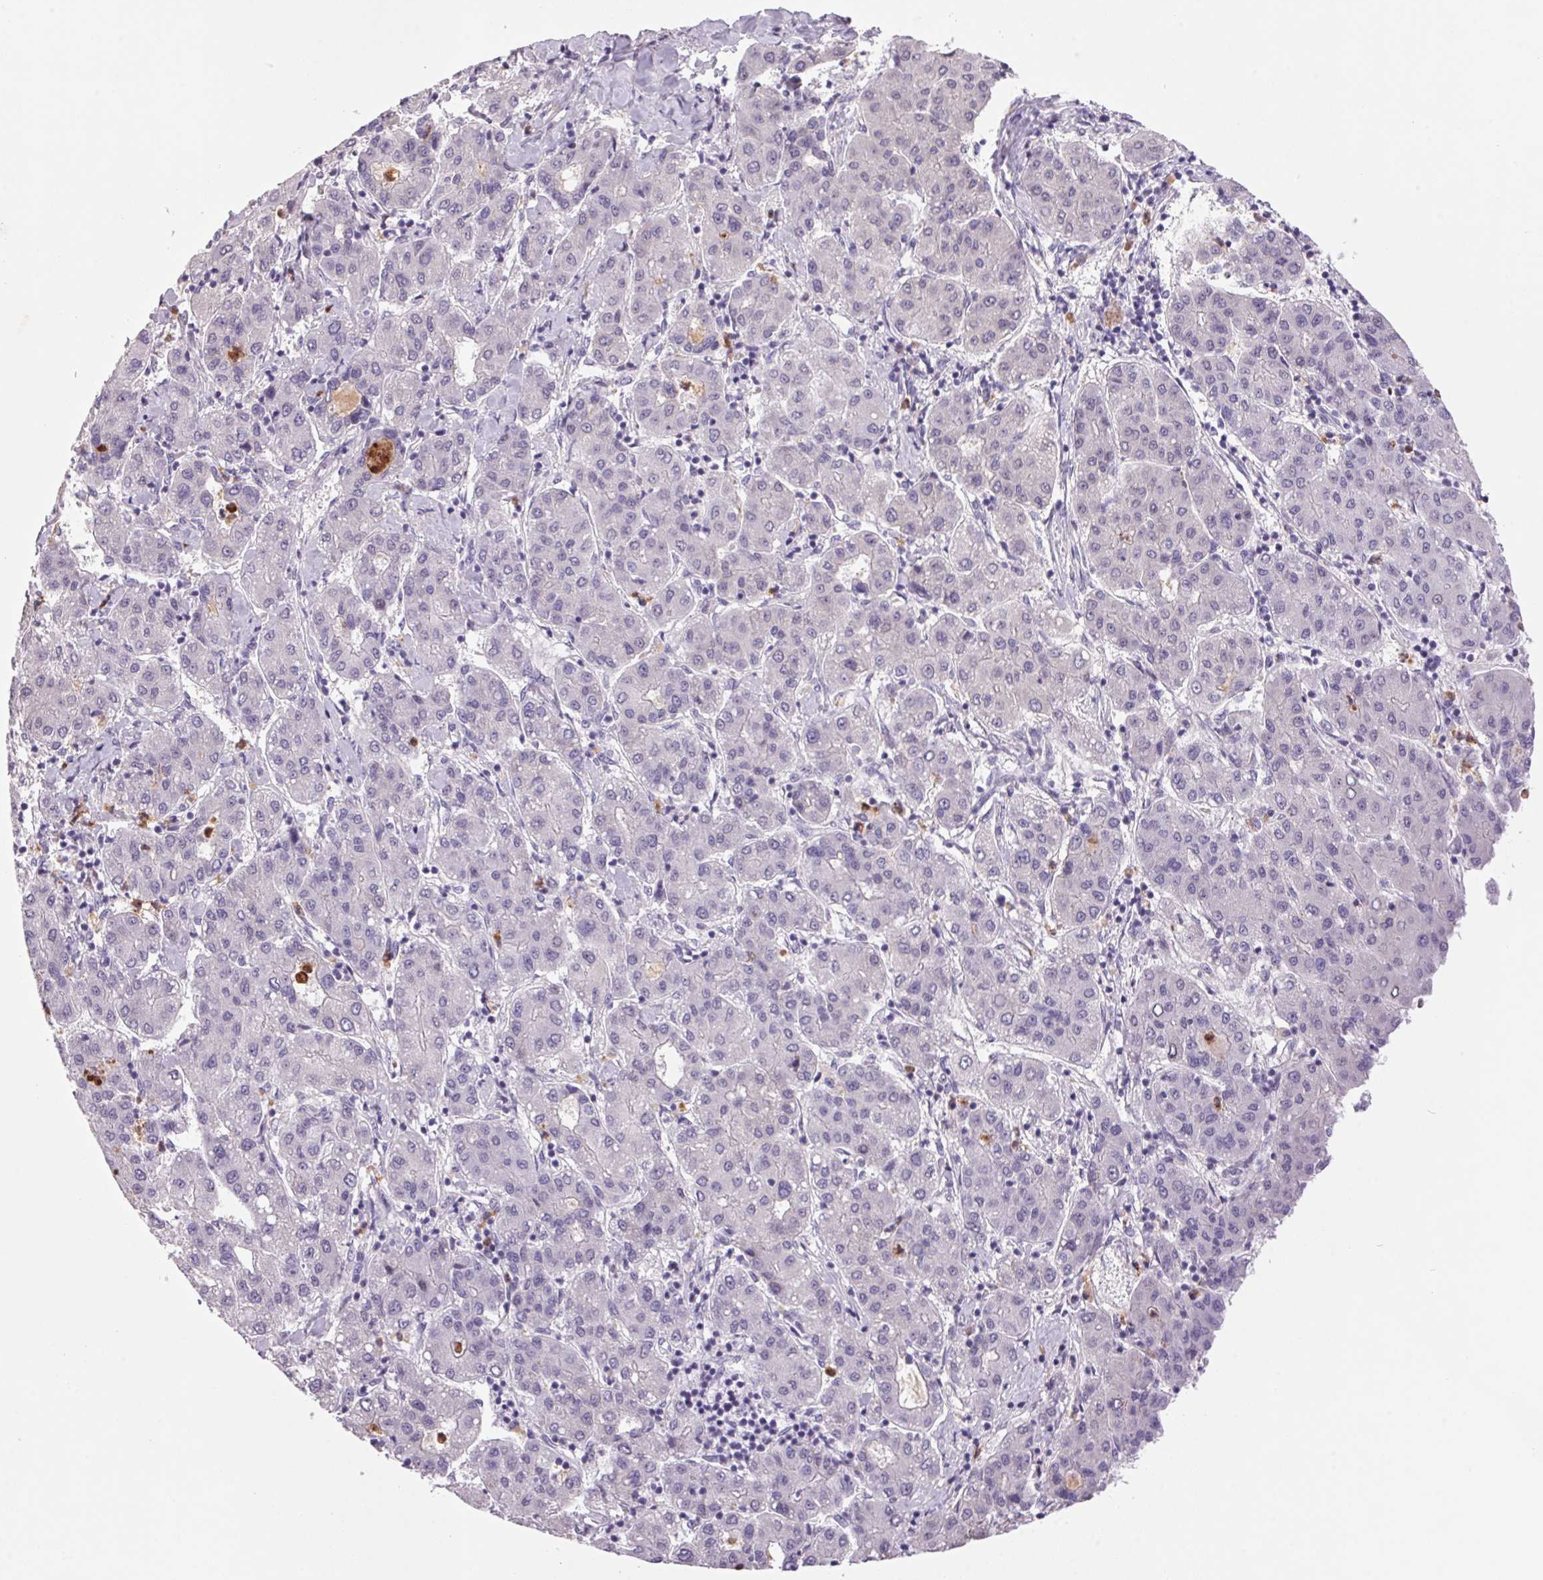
{"staining": {"intensity": "negative", "quantity": "none", "location": "none"}, "tissue": "liver cancer", "cell_type": "Tumor cells", "image_type": "cancer", "snomed": [{"axis": "morphology", "description": "Carcinoma, Hepatocellular, NOS"}, {"axis": "topography", "description": "Liver"}], "caption": "This is an immunohistochemistry (IHC) image of human hepatocellular carcinoma (liver). There is no expression in tumor cells.", "gene": "TRDN", "patient": {"sex": "male", "age": 65}}